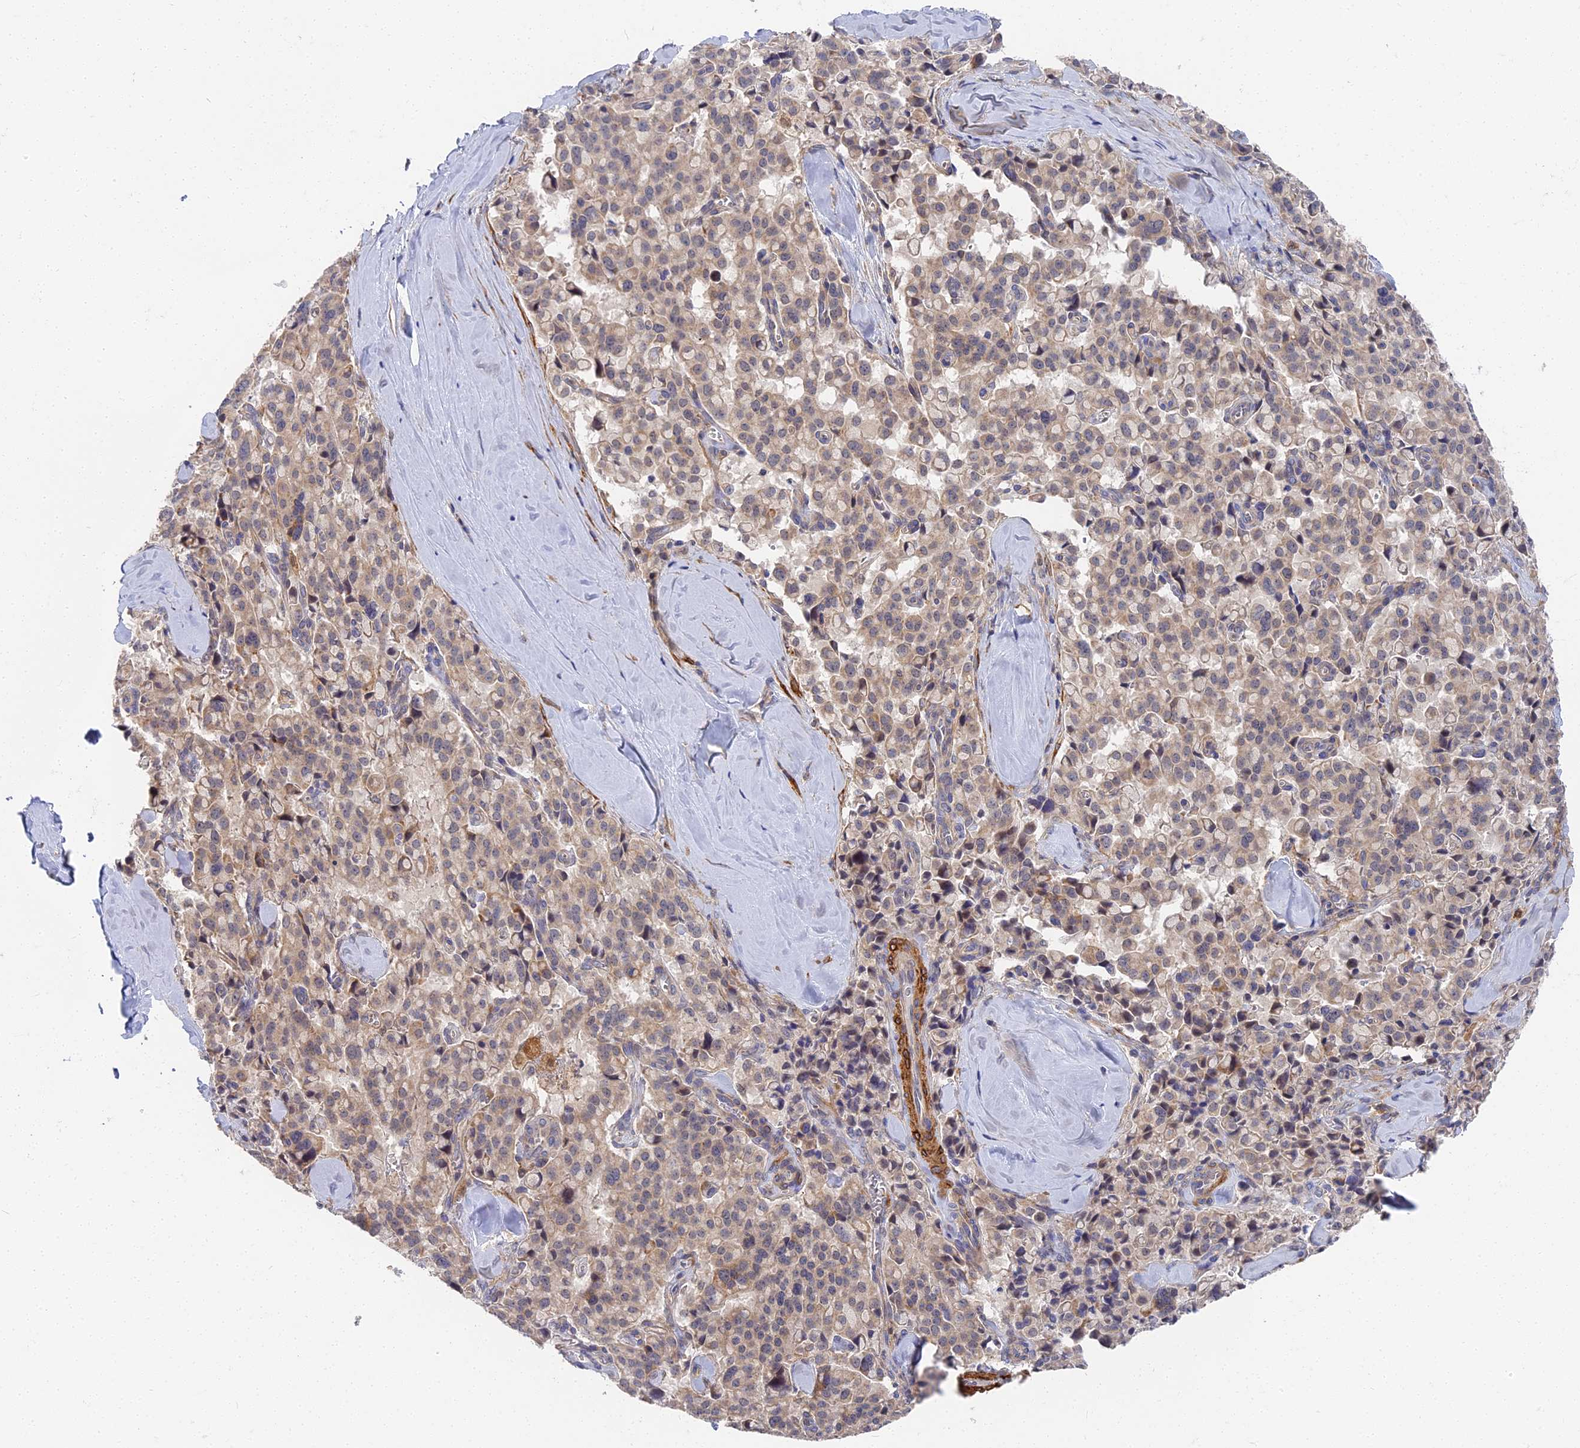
{"staining": {"intensity": "weak", "quantity": "<25%", "location": "cytoplasmic/membranous"}, "tissue": "pancreatic cancer", "cell_type": "Tumor cells", "image_type": "cancer", "snomed": [{"axis": "morphology", "description": "Adenocarcinoma, NOS"}, {"axis": "topography", "description": "Pancreas"}], "caption": "This photomicrograph is of pancreatic cancer (adenocarcinoma) stained with immunohistochemistry (IHC) to label a protein in brown with the nuclei are counter-stained blue. There is no positivity in tumor cells.", "gene": "CCDC113", "patient": {"sex": "male", "age": 65}}